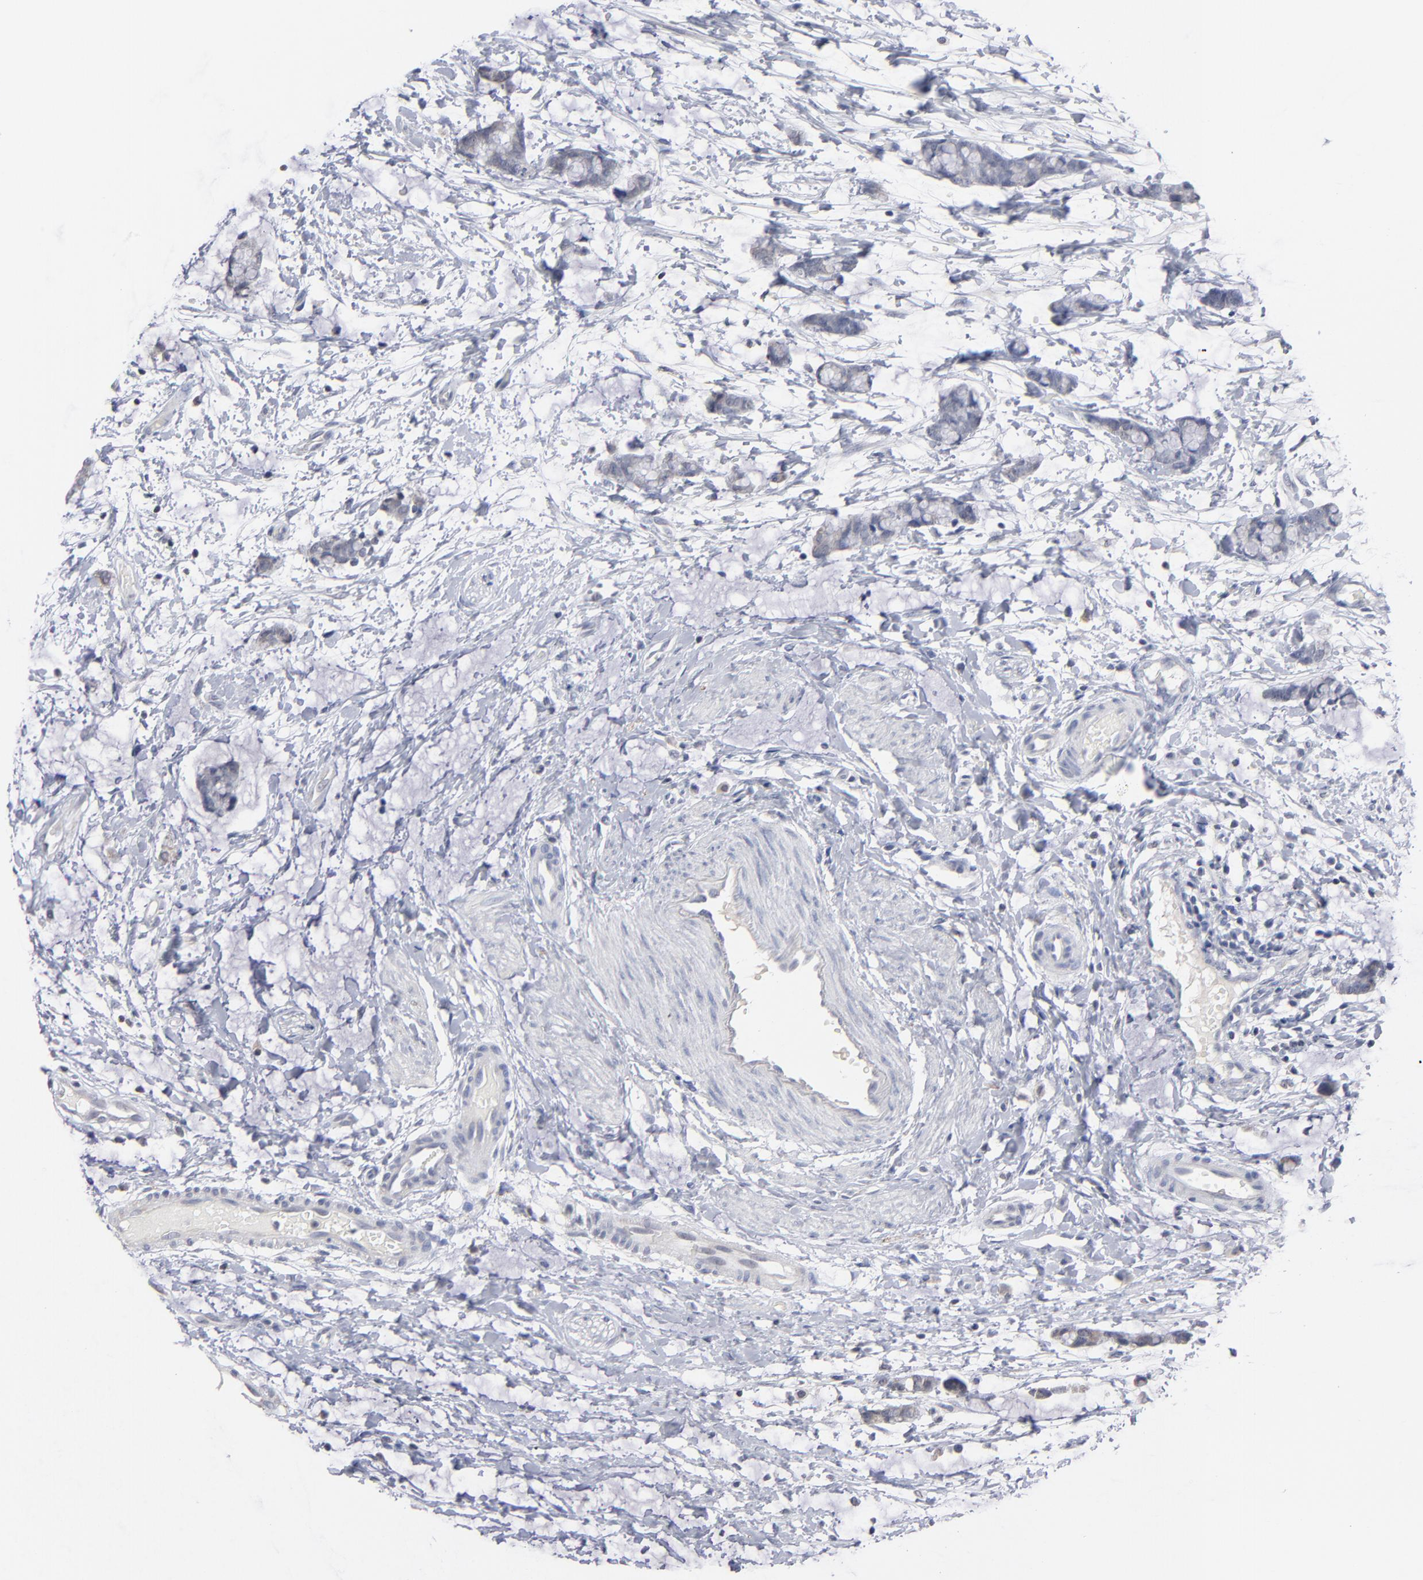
{"staining": {"intensity": "negative", "quantity": "none", "location": "none"}, "tissue": "colorectal cancer", "cell_type": "Tumor cells", "image_type": "cancer", "snomed": [{"axis": "morphology", "description": "Adenocarcinoma, NOS"}, {"axis": "topography", "description": "Colon"}], "caption": "Immunohistochemistry (IHC) histopathology image of human adenocarcinoma (colorectal) stained for a protein (brown), which shows no positivity in tumor cells. (DAB IHC with hematoxylin counter stain).", "gene": "RPH3A", "patient": {"sex": "male", "age": 14}}